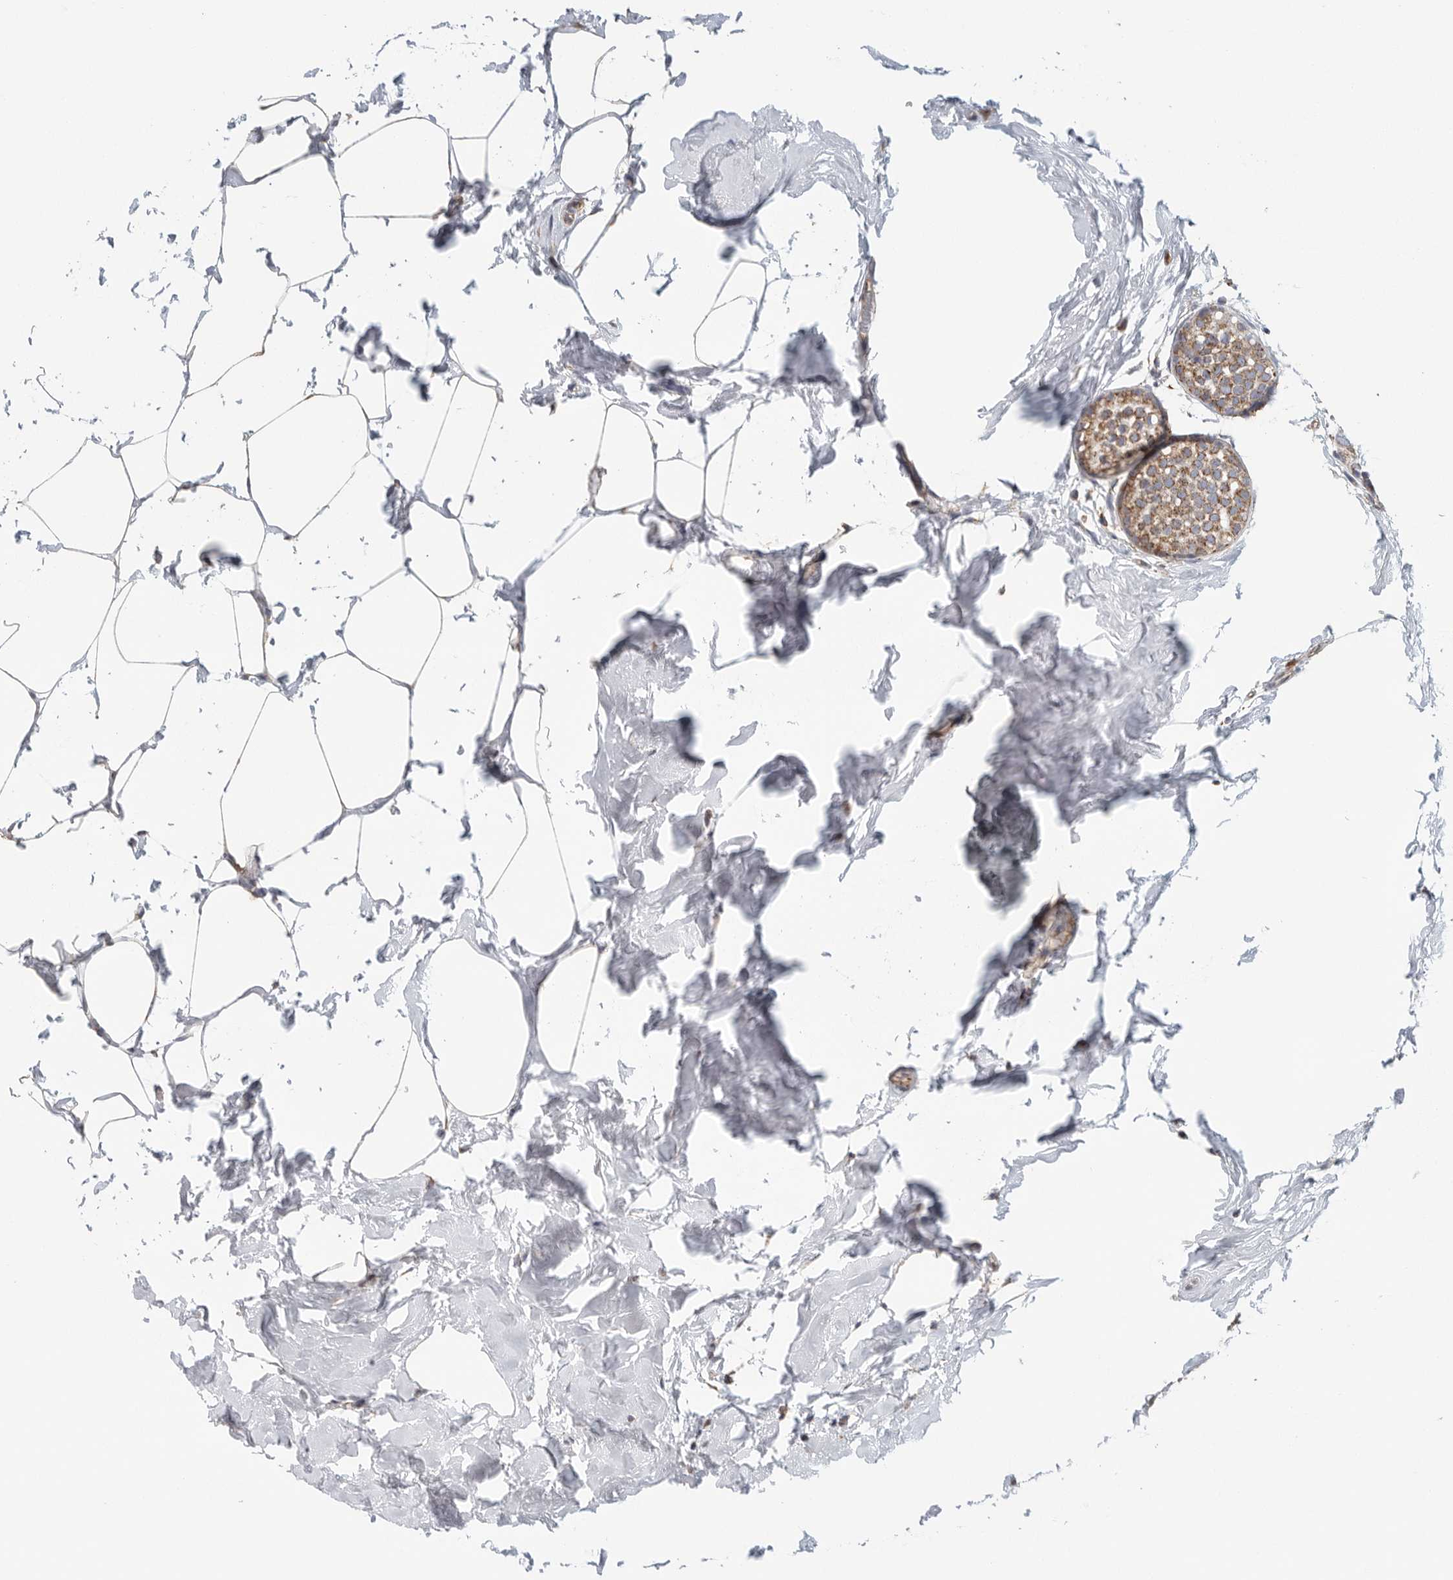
{"staining": {"intensity": "moderate", "quantity": ">75%", "location": "cytoplasmic/membranous"}, "tissue": "breast cancer", "cell_type": "Tumor cells", "image_type": "cancer", "snomed": [{"axis": "morphology", "description": "Duct carcinoma"}, {"axis": "topography", "description": "Breast"}], "caption": "This histopathology image demonstrates immunohistochemistry (IHC) staining of human breast cancer (infiltrating ductal carcinoma), with medium moderate cytoplasmic/membranous expression in approximately >75% of tumor cells.", "gene": "FKBP8", "patient": {"sex": "female", "age": 55}}